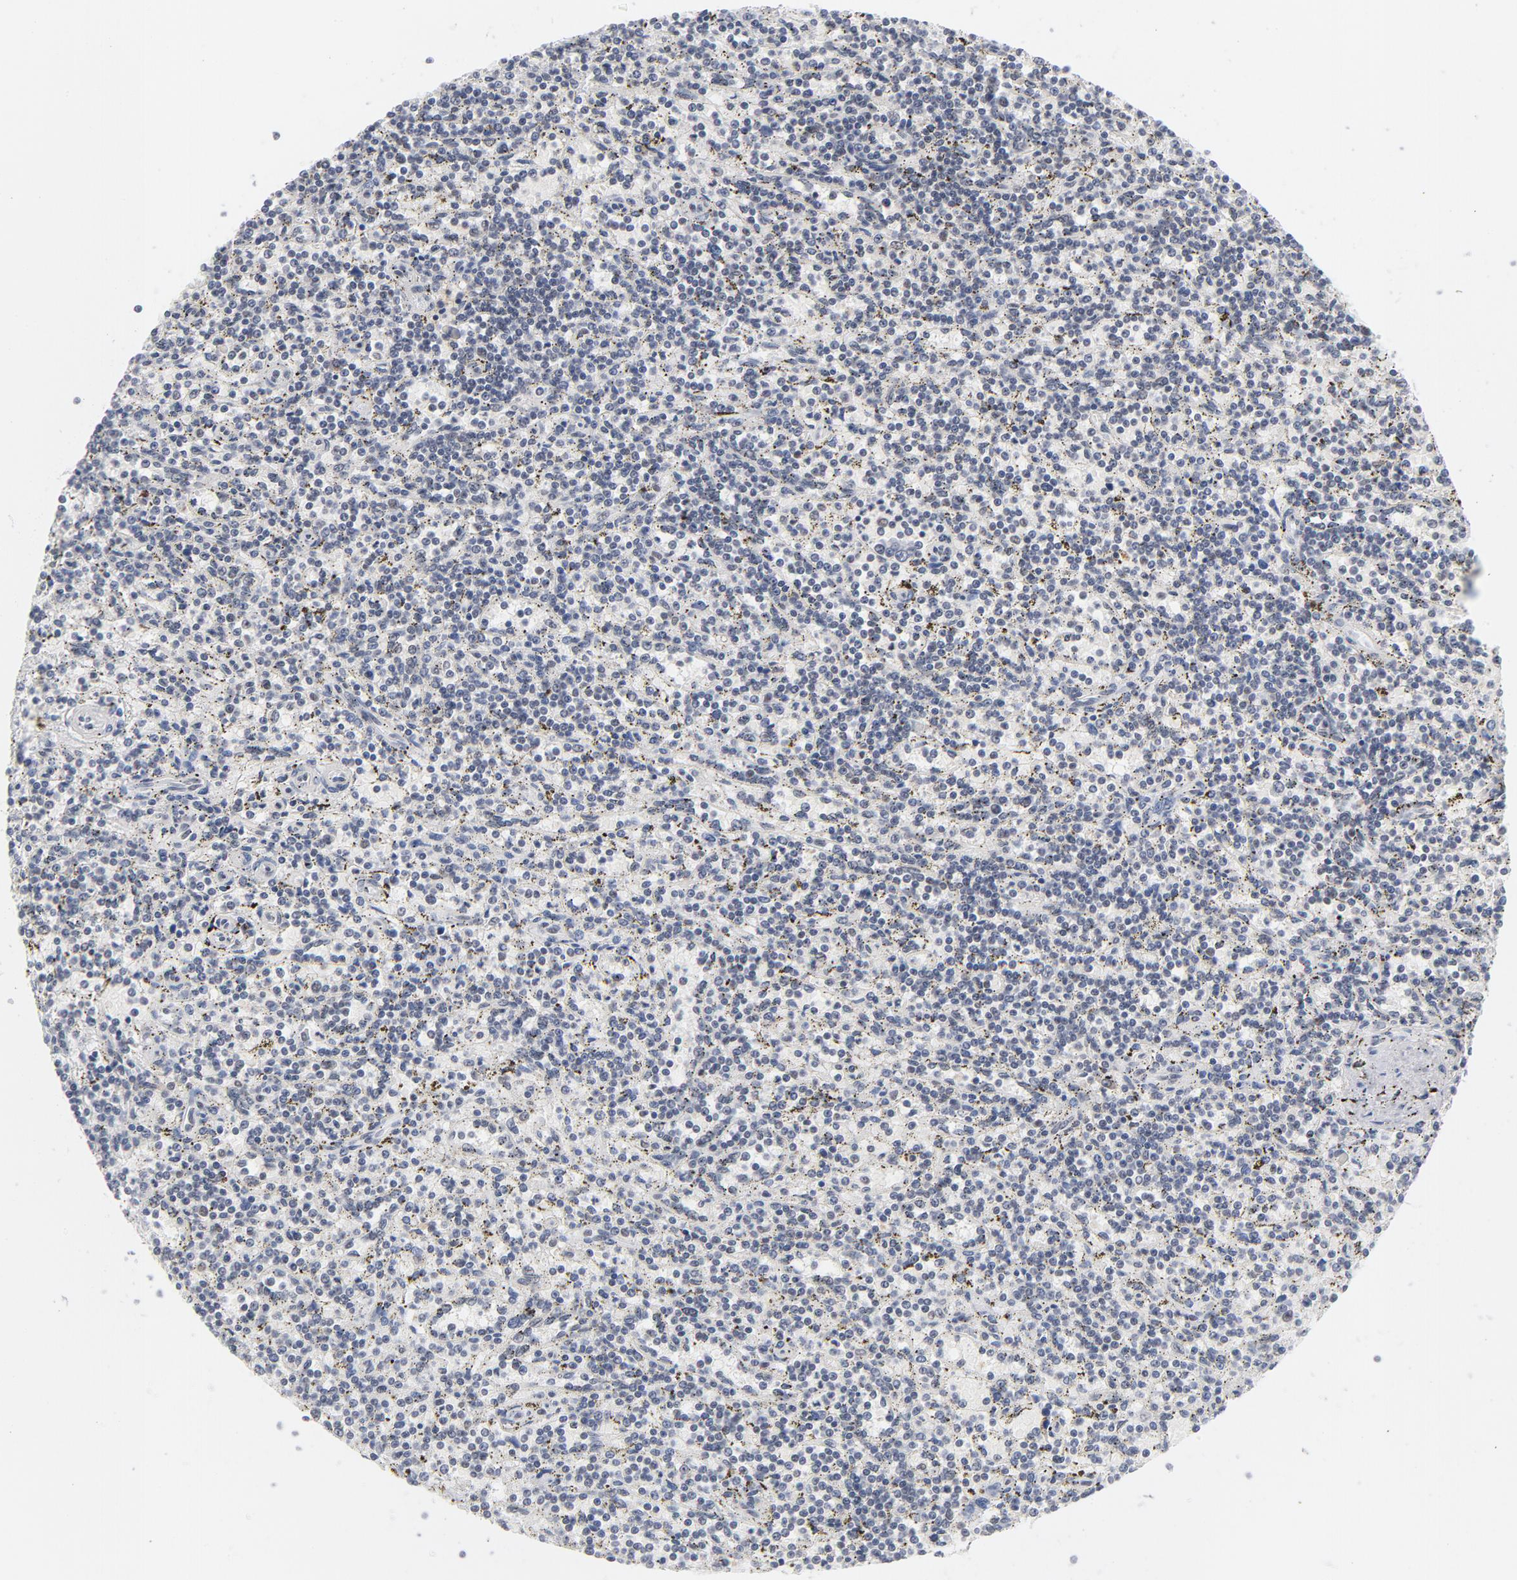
{"staining": {"intensity": "negative", "quantity": "none", "location": "none"}, "tissue": "lymphoma", "cell_type": "Tumor cells", "image_type": "cancer", "snomed": [{"axis": "morphology", "description": "Malignant lymphoma, non-Hodgkin's type, Low grade"}, {"axis": "topography", "description": "Spleen"}], "caption": "High magnification brightfield microscopy of lymphoma stained with DAB (3,3'-diaminobenzidine) (brown) and counterstained with hematoxylin (blue): tumor cells show no significant staining. (Stains: DAB (3,3'-diaminobenzidine) IHC with hematoxylin counter stain, Microscopy: brightfield microscopy at high magnification).", "gene": "BAP1", "patient": {"sex": "male", "age": 73}}